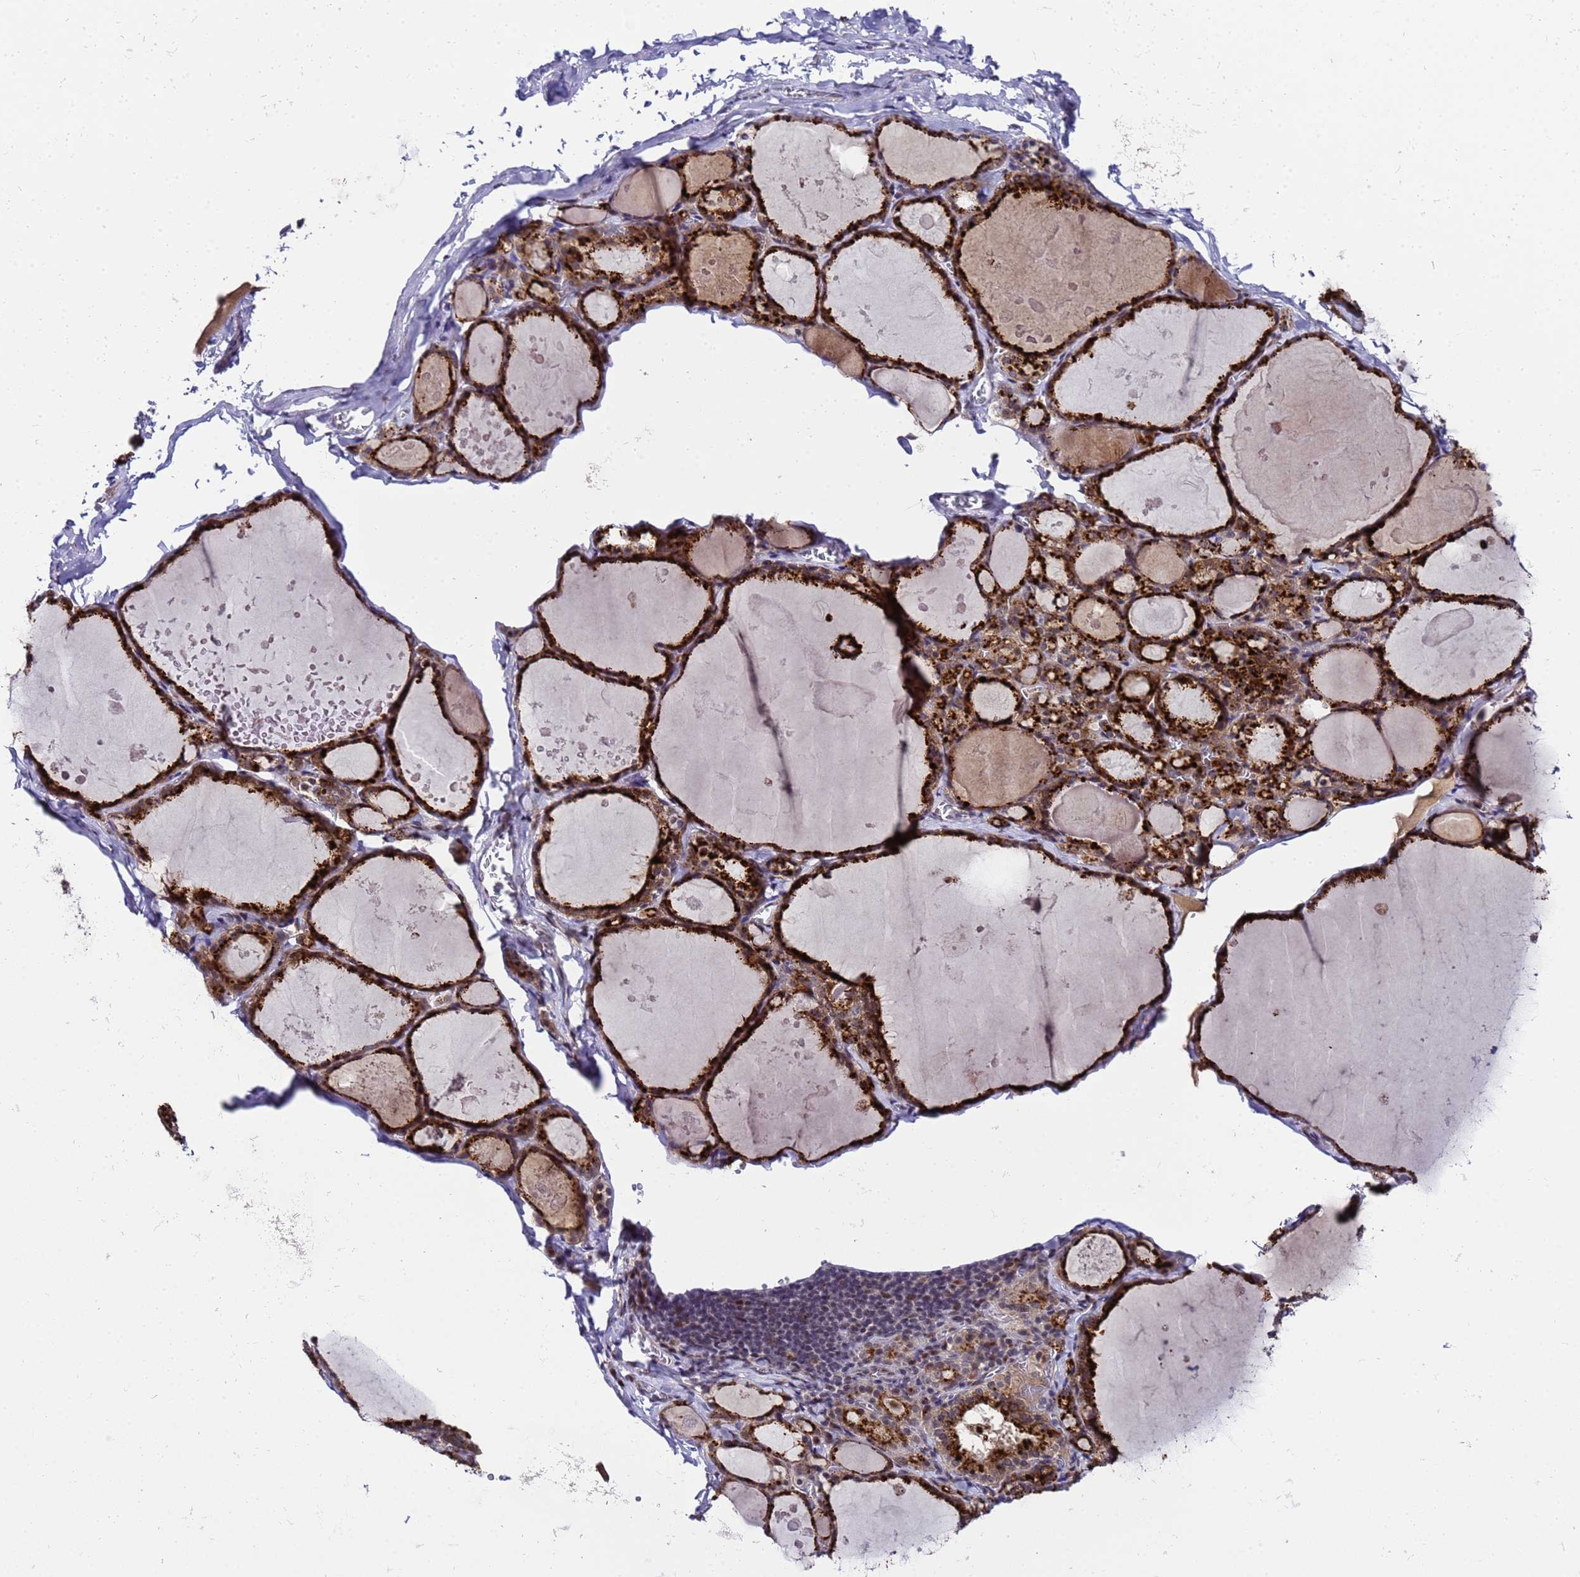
{"staining": {"intensity": "strong", "quantity": ">75%", "location": "cytoplasmic/membranous,nuclear"}, "tissue": "thyroid gland", "cell_type": "Glandular cells", "image_type": "normal", "snomed": [{"axis": "morphology", "description": "Normal tissue, NOS"}, {"axis": "topography", "description": "Thyroid gland"}], "caption": "Immunohistochemical staining of normal thyroid gland displays high levels of strong cytoplasmic/membranous,nuclear expression in approximately >75% of glandular cells.", "gene": "C19orf47", "patient": {"sex": "male", "age": 56}}